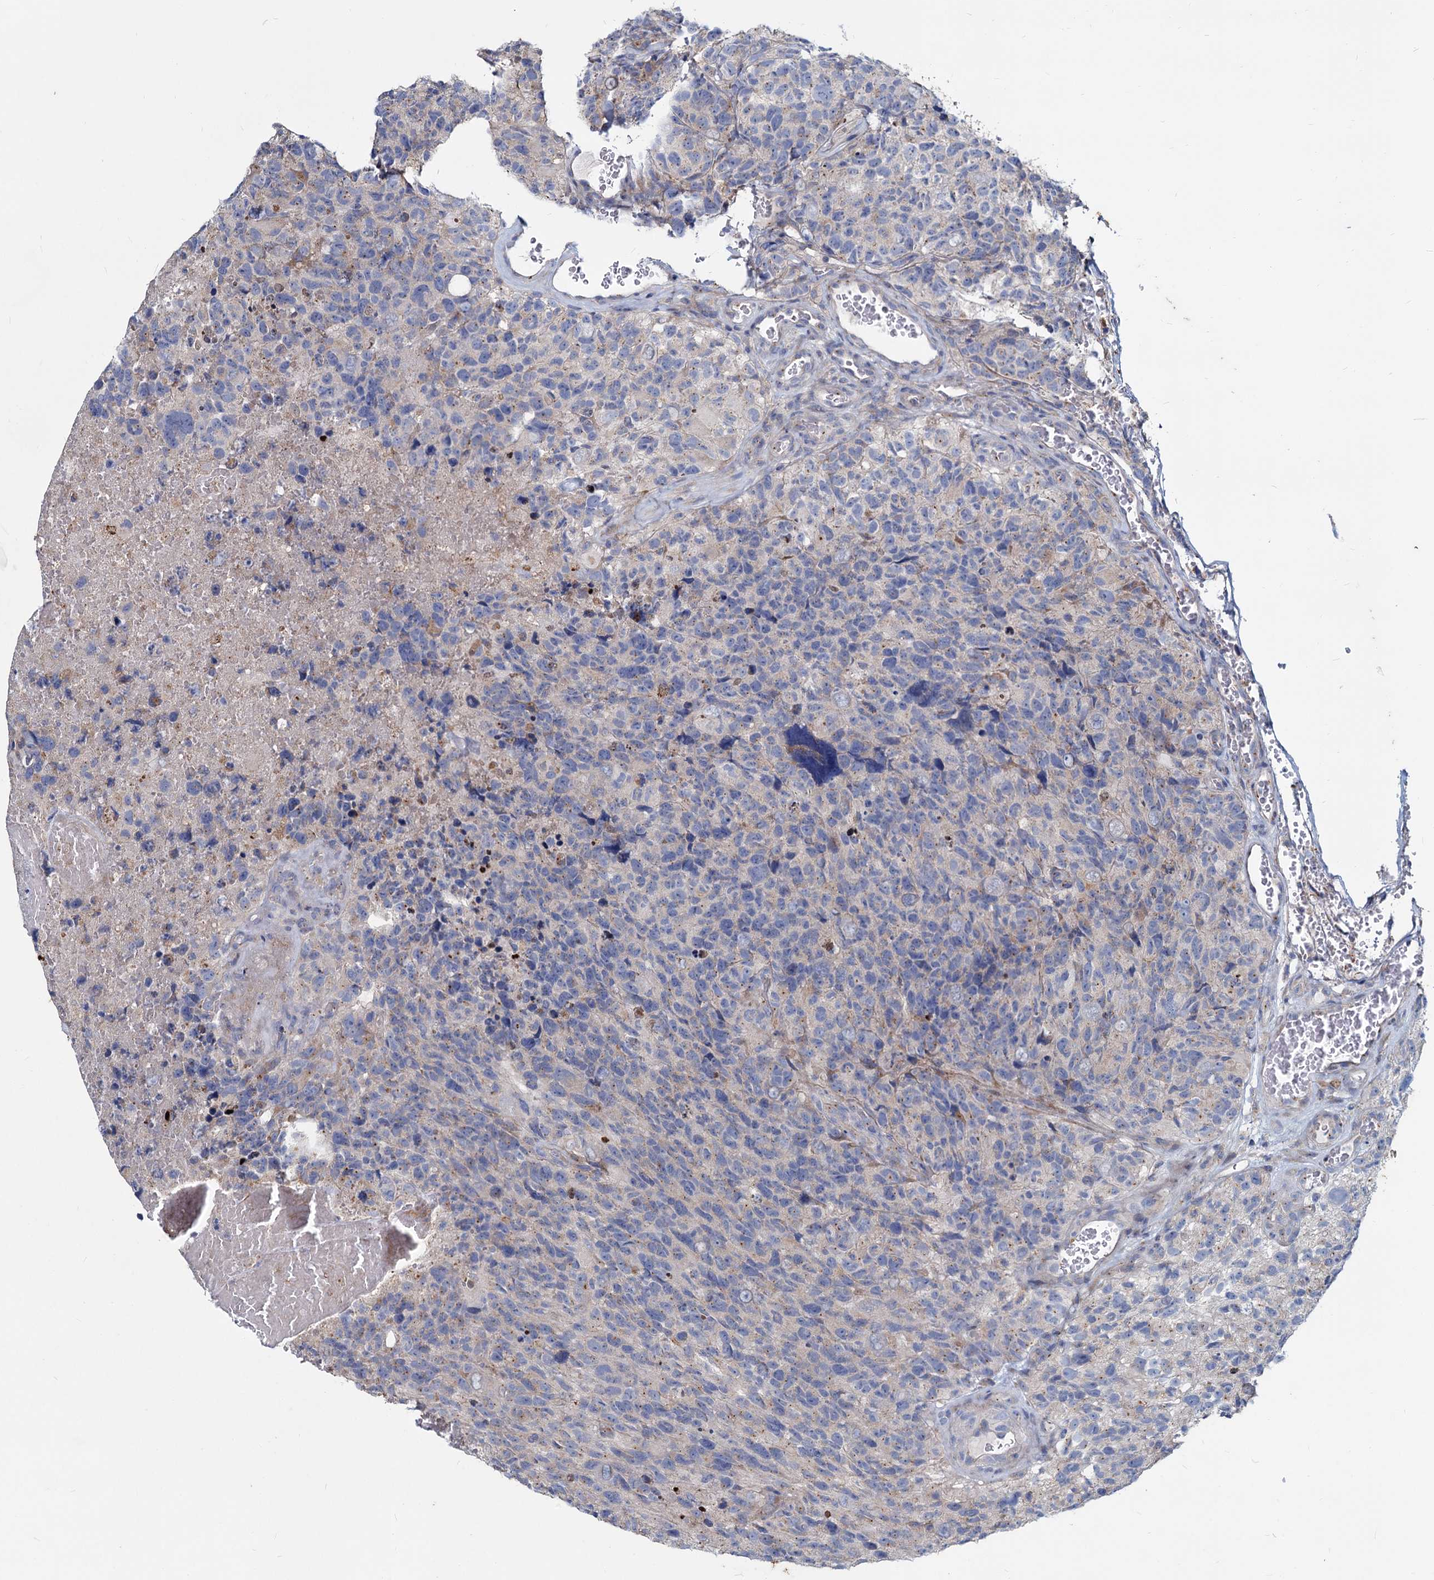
{"staining": {"intensity": "negative", "quantity": "none", "location": "none"}, "tissue": "glioma", "cell_type": "Tumor cells", "image_type": "cancer", "snomed": [{"axis": "morphology", "description": "Glioma, malignant, High grade"}, {"axis": "topography", "description": "Brain"}], "caption": "The histopathology image exhibits no staining of tumor cells in glioma.", "gene": "AGBL4", "patient": {"sex": "male", "age": 69}}